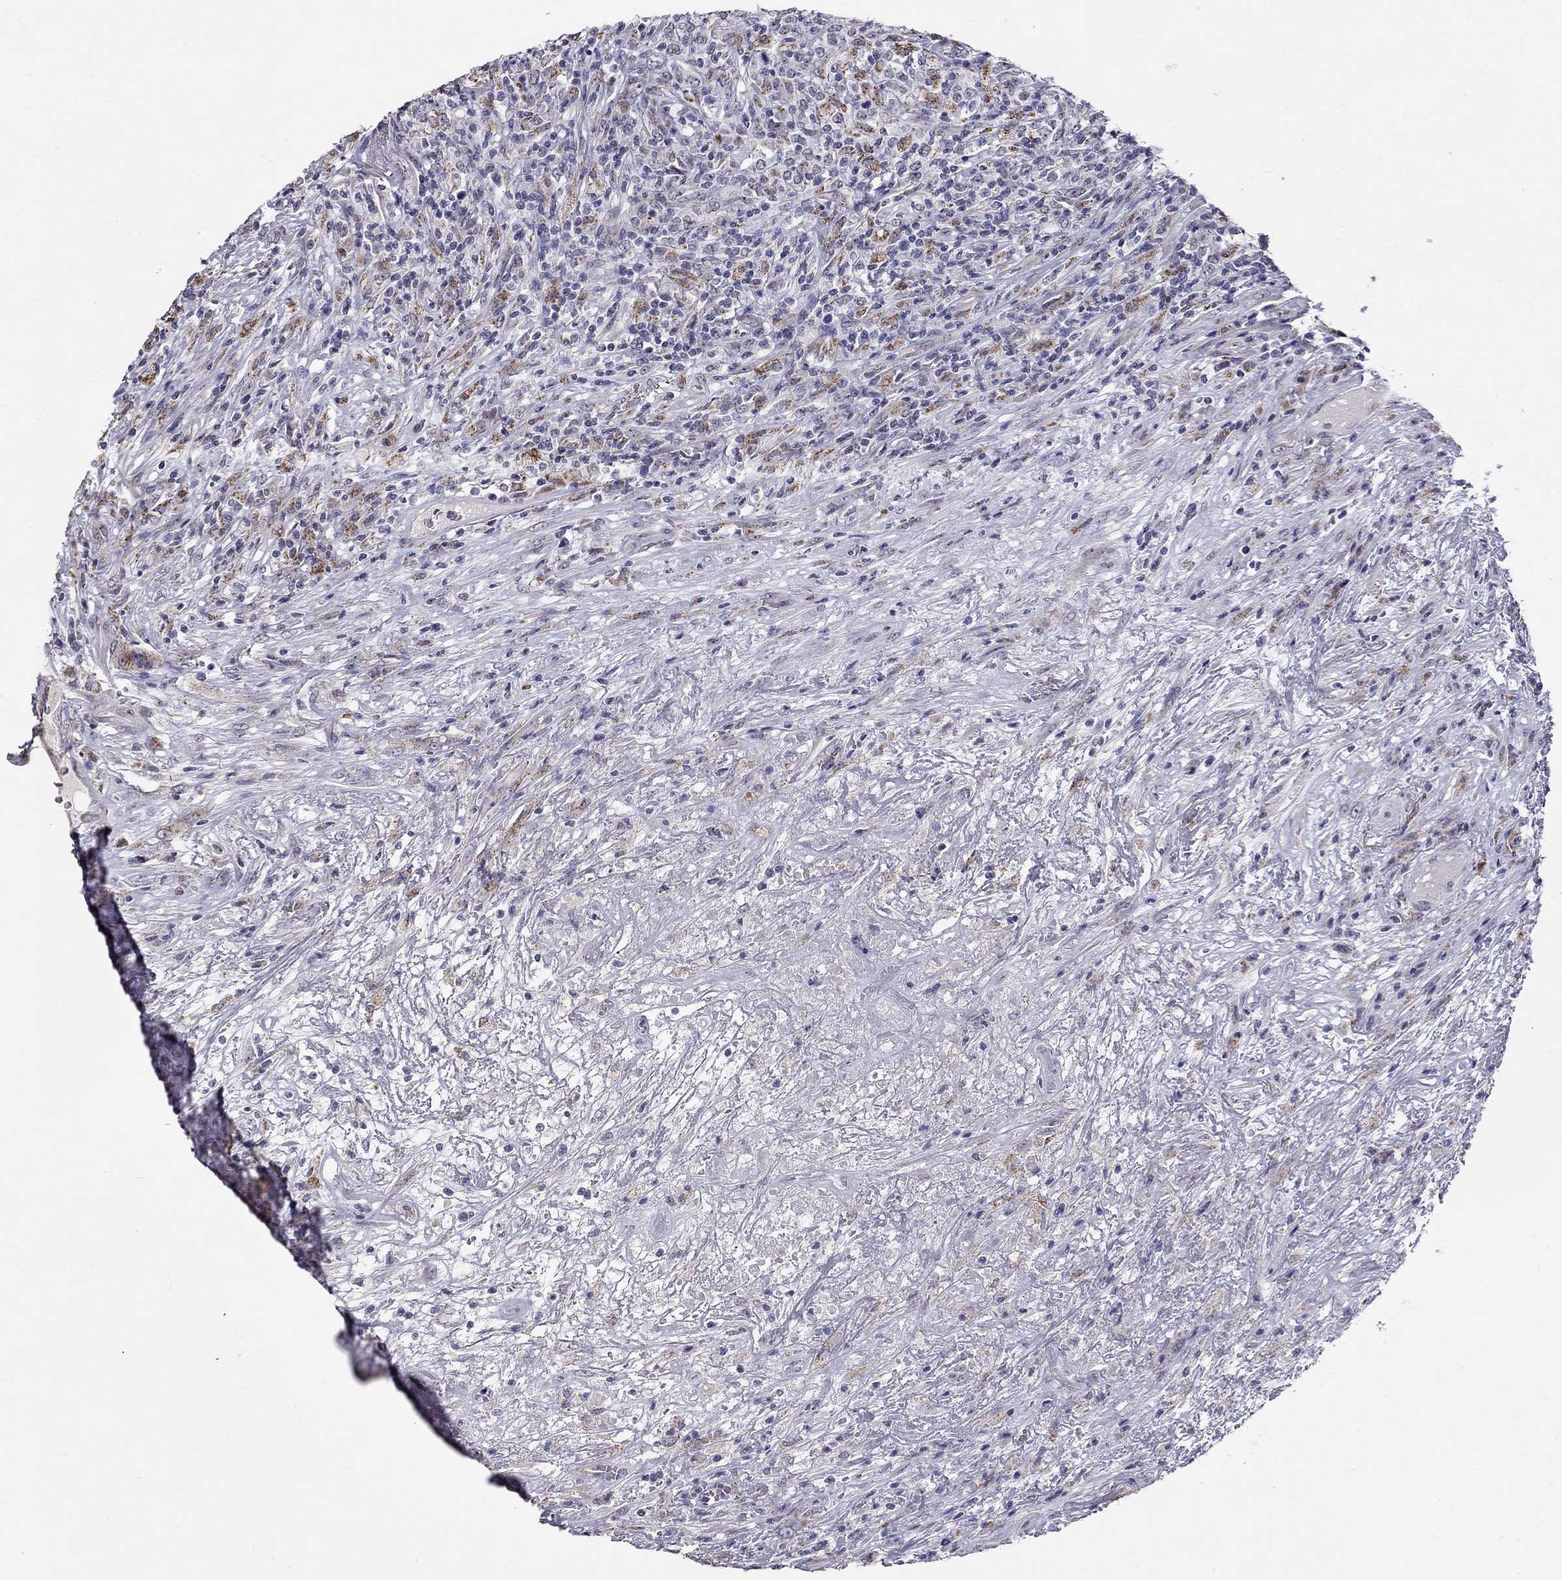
{"staining": {"intensity": "negative", "quantity": "none", "location": "none"}, "tissue": "lymphoma", "cell_type": "Tumor cells", "image_type": "cancer", "snomed": [{"axis": "morphology", "description": "Malignant lymphoma, non-Hodgkin's type, High grade"}, {"axis": "topography", "description": "Lung"}], "caption": "Immunohistochemistry (IHC) image of neoplastic tissue: human malignant lymphoma, non-Hodgkin's type (high-grade) stained with DAB (3,3'-diaminobenzidine) demonstrates no significant protein expression in tumor cells.", "gene": "MYO3B", "patient": {"sex": "male", "age": 79}}